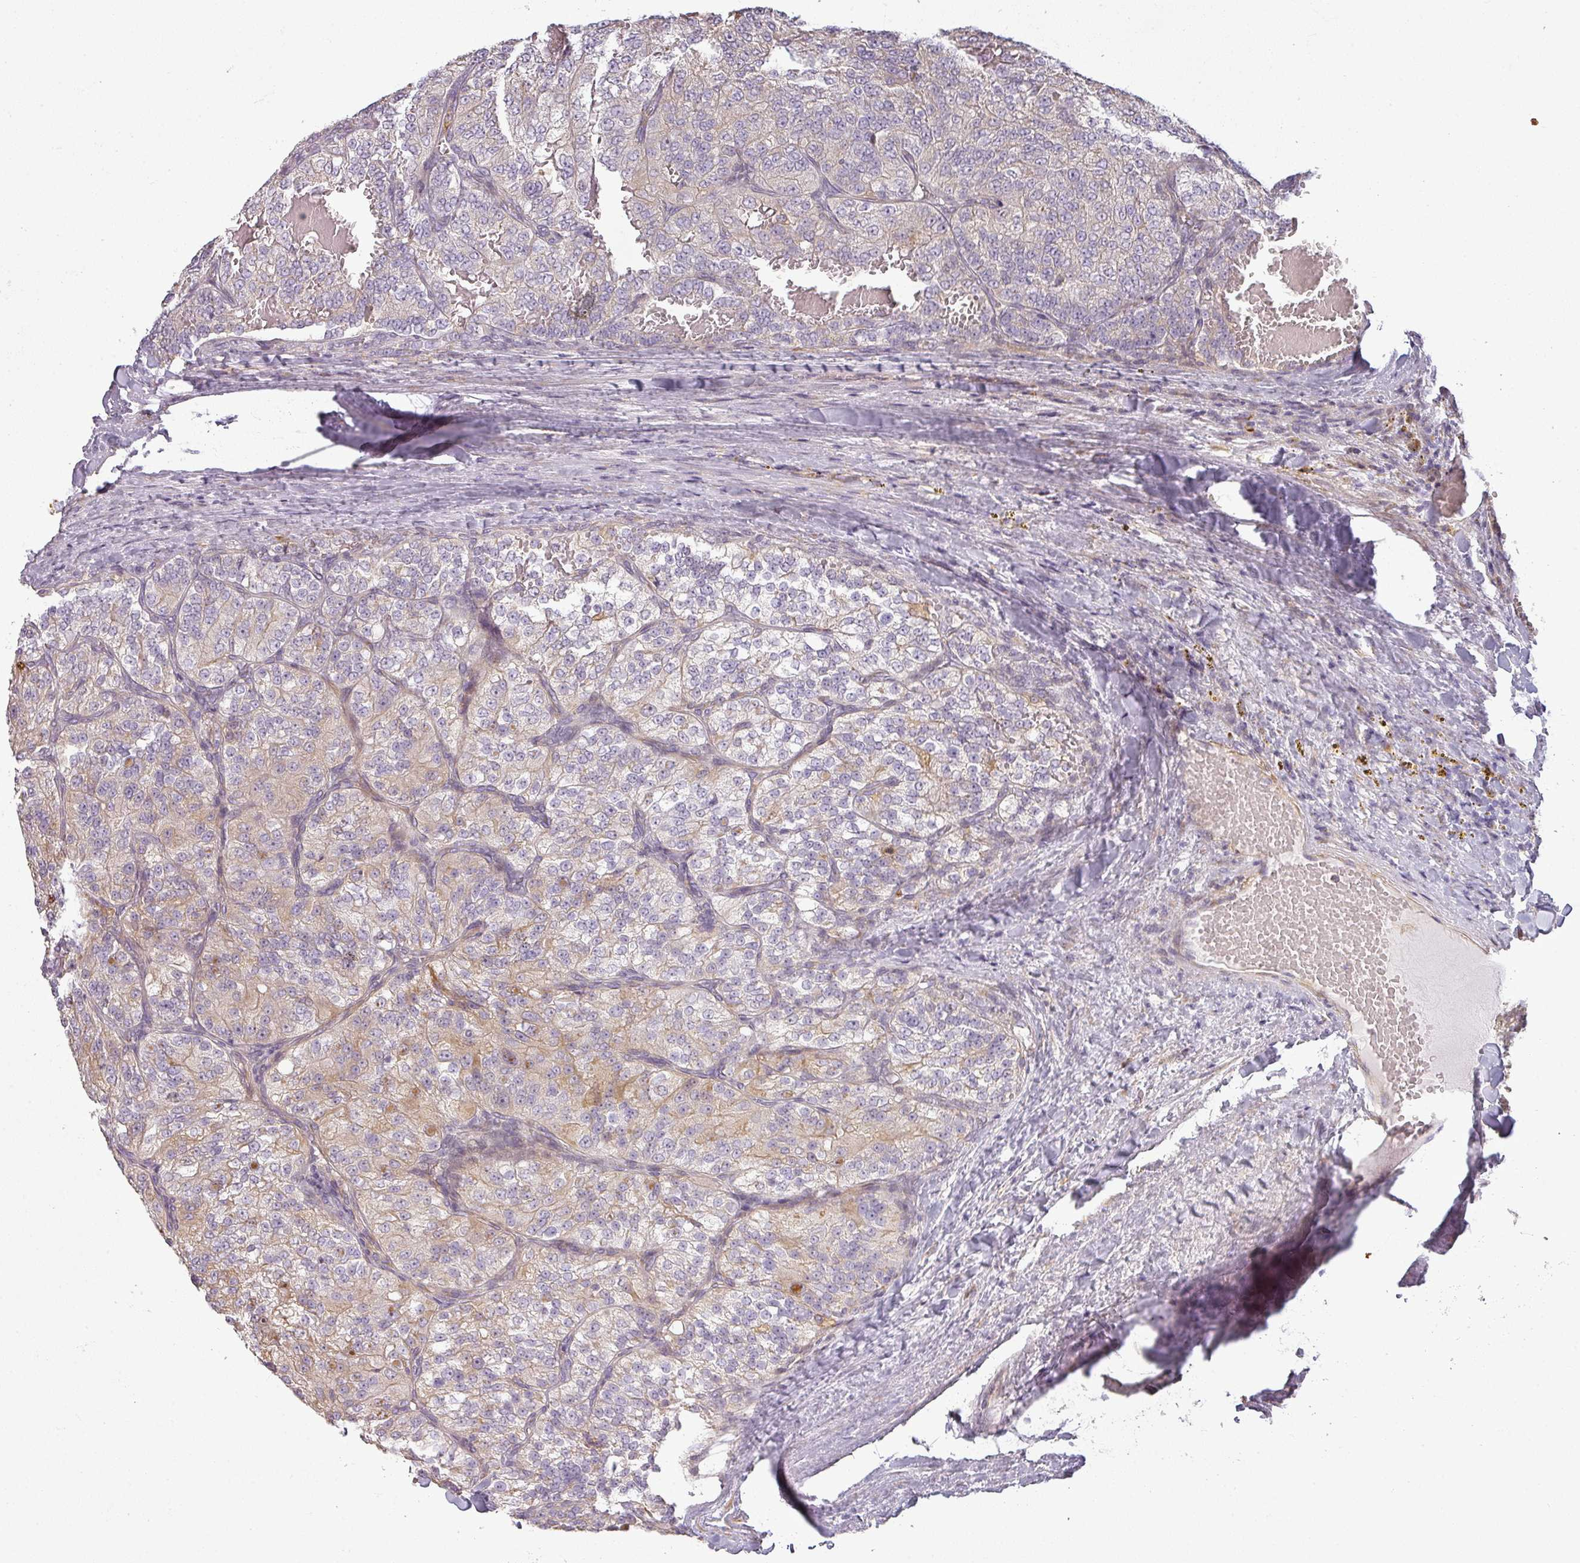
{"staining": {"intensity": "weak", "quantity": "<25%", "location": "cytoplasmic/membranous"}, "tissue": "renal cancer", "cell_type": "Tumor cells", "image_type": "cancer", "snomed": [{"axis": "morphology", "description": "Adenocarcinoma, NOS"}, {"axis": "topography", "description": "Kidney"}], "caption": "Tumor cells are negative for protein expression in human adenocarcinoma (renal).", "gene": "CCDC144A", "patient": {"sex": "female", "age": 63}}